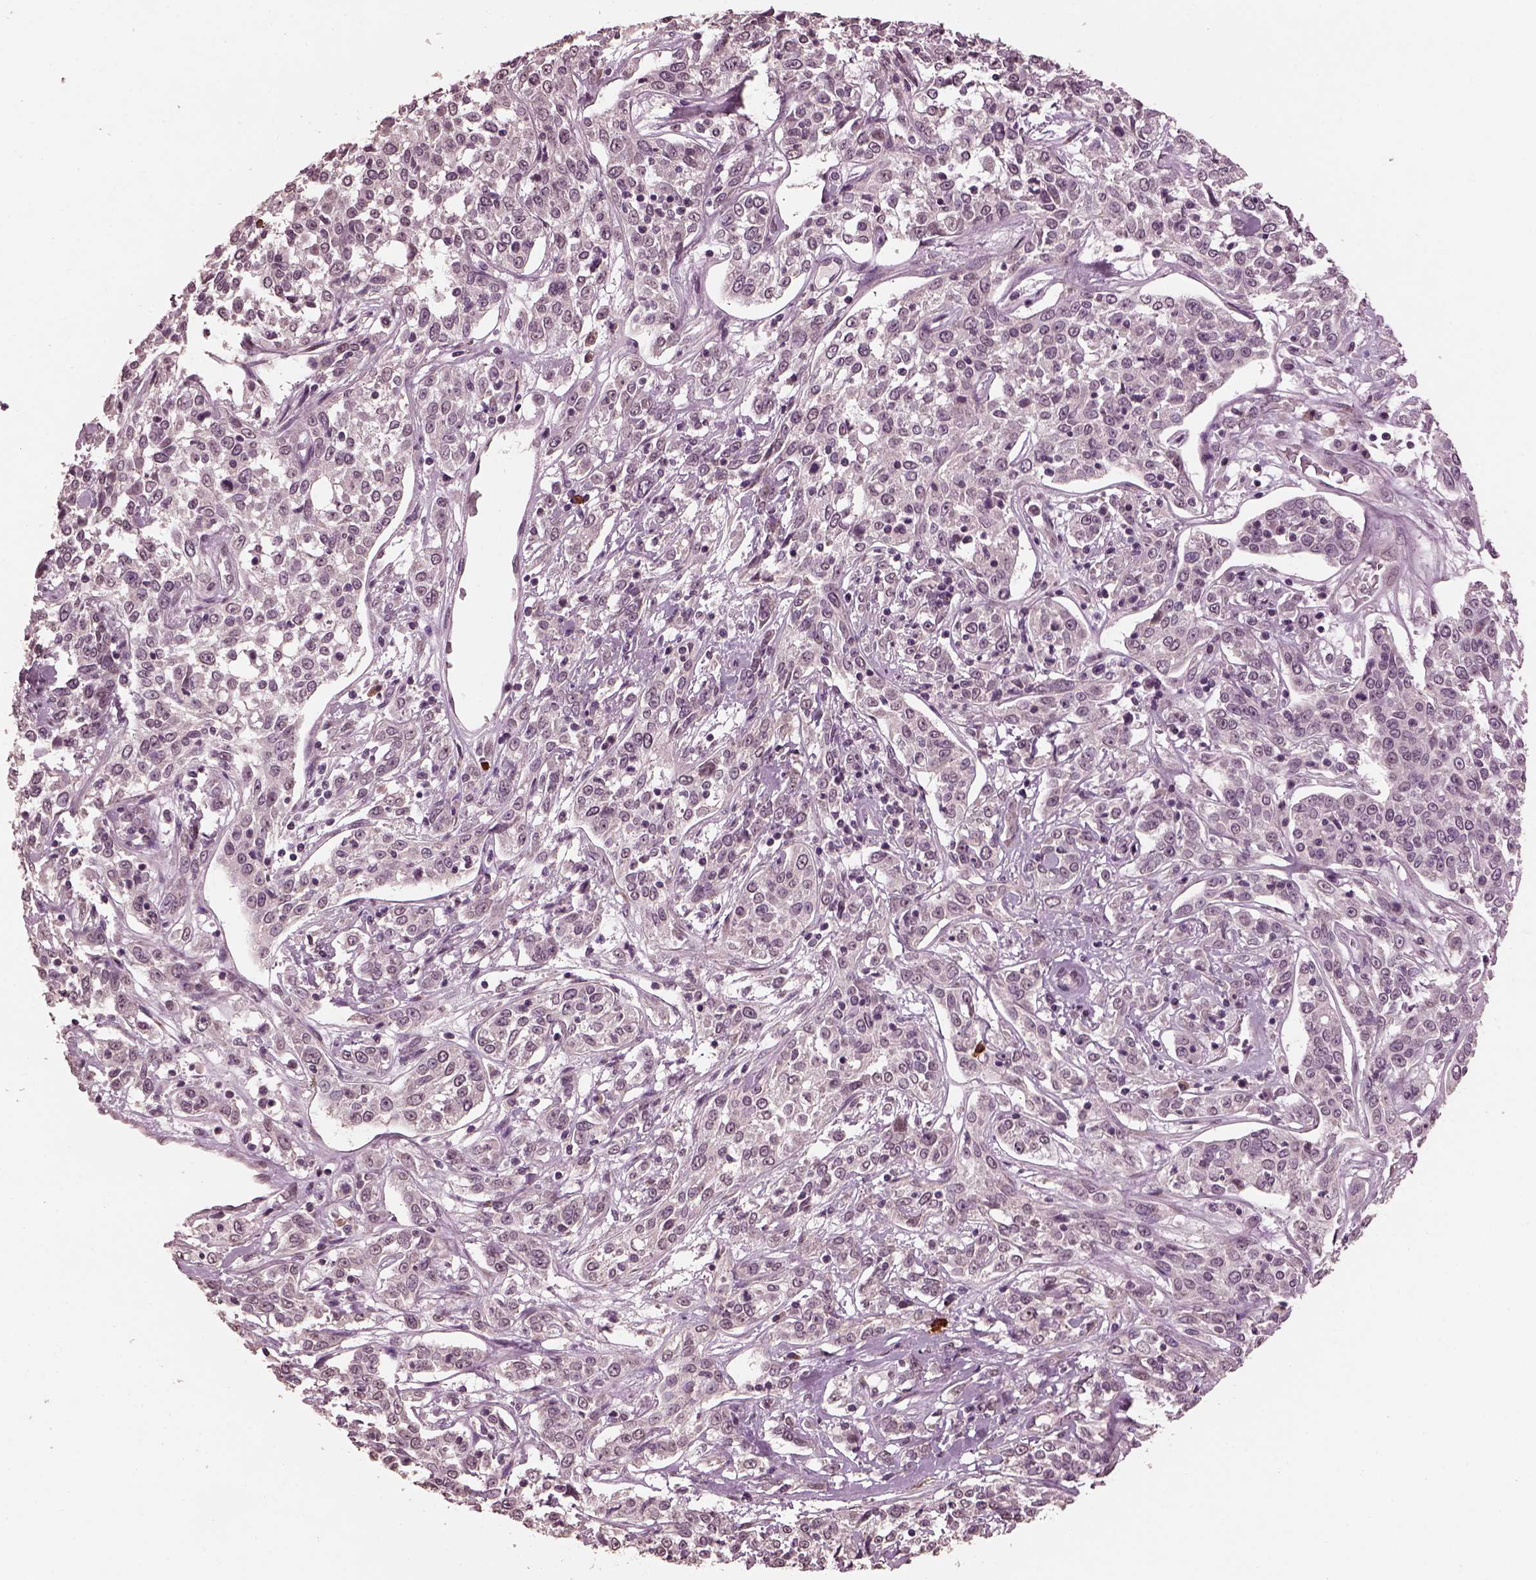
{"staining": {"intensity": "negative", "quantity": "none", "location": "none"}, "tissue": "cervical cancer", "cell_type": "Tumor cells", "image_type": "cancer", "snomed": [{"axis": "morphology", "description": "Adenocarcinoma, NOS"}, {"axis": "topography", "description": "Cervix"}], "caption": "IHC photomicrograph of neoplastic tissue: human adenocarcinoma (cervical) stained with DAB demonstrates no significant protein expression in tumor cells. (DAB (3,3'-diaminobenzidine) immunohistochemistry (IHC) with hematoxylin counter stain).", "gene": "IL18RAP", "patient": {"sex": "female", "age": 40}}